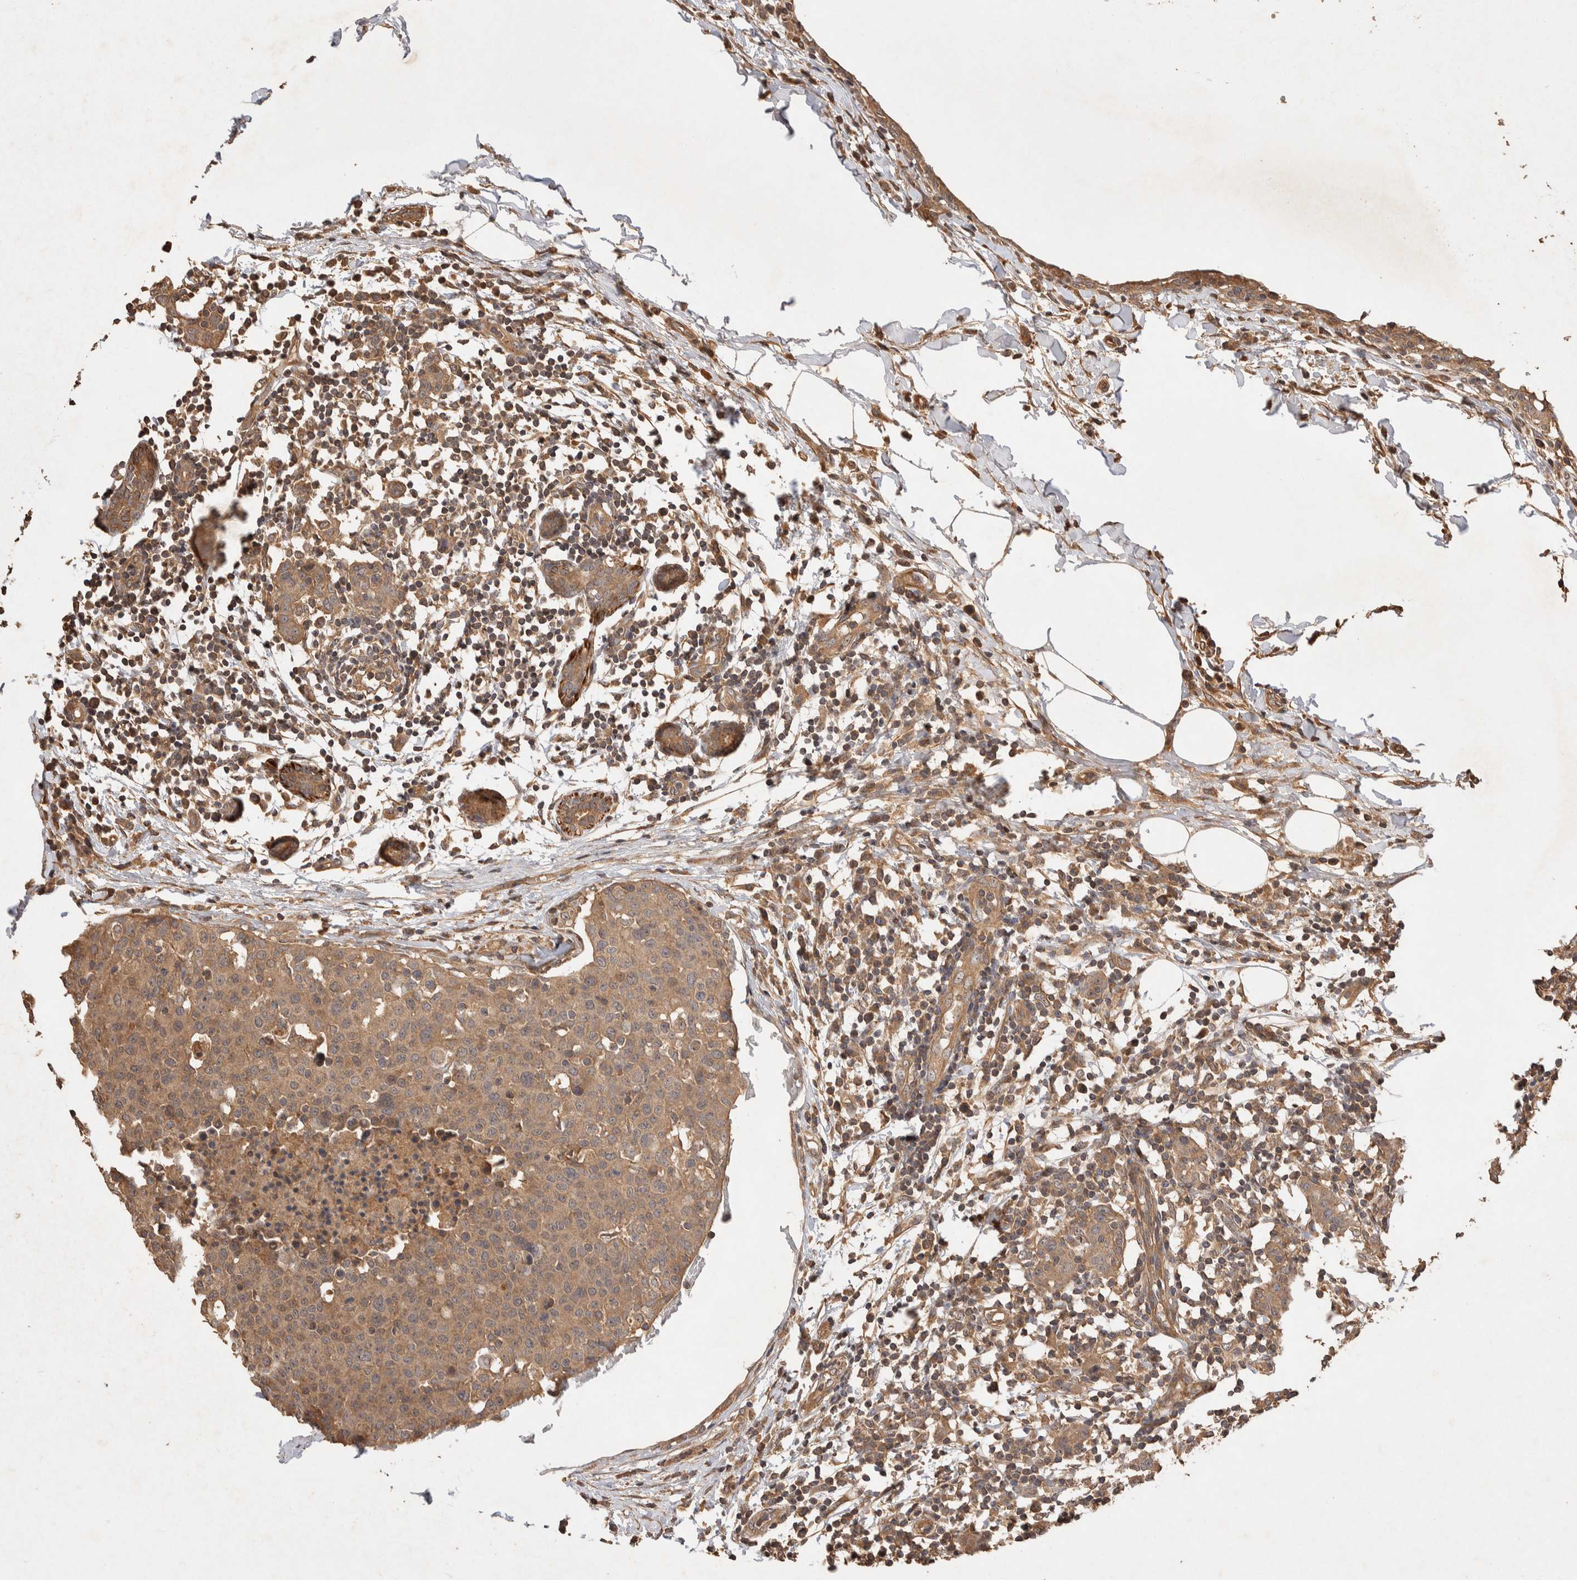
{"staining": {"intensity": "moderate", "quantity": ">75%", "location": "cytoplasmic/membranous"}, "tissue": "breast cancer", "cell_type": "Tumor cells", "image_type": "cancer", "snomed": [{"axis": "morphology", "description": "Normal tissue, NOS"}, {"axis": "morphology", "description": "Duct carcinoma"}, {"axis": "topography", "description": "Breast"}], "caption": "Breast cancer was stained to show a protein in brown. There is medium levels of moderate cytoplasmic/membranous positivity in about >75% of tumor cells.", "gene": "NSMAF", "patient": {"sex": "female", "age": 37}}